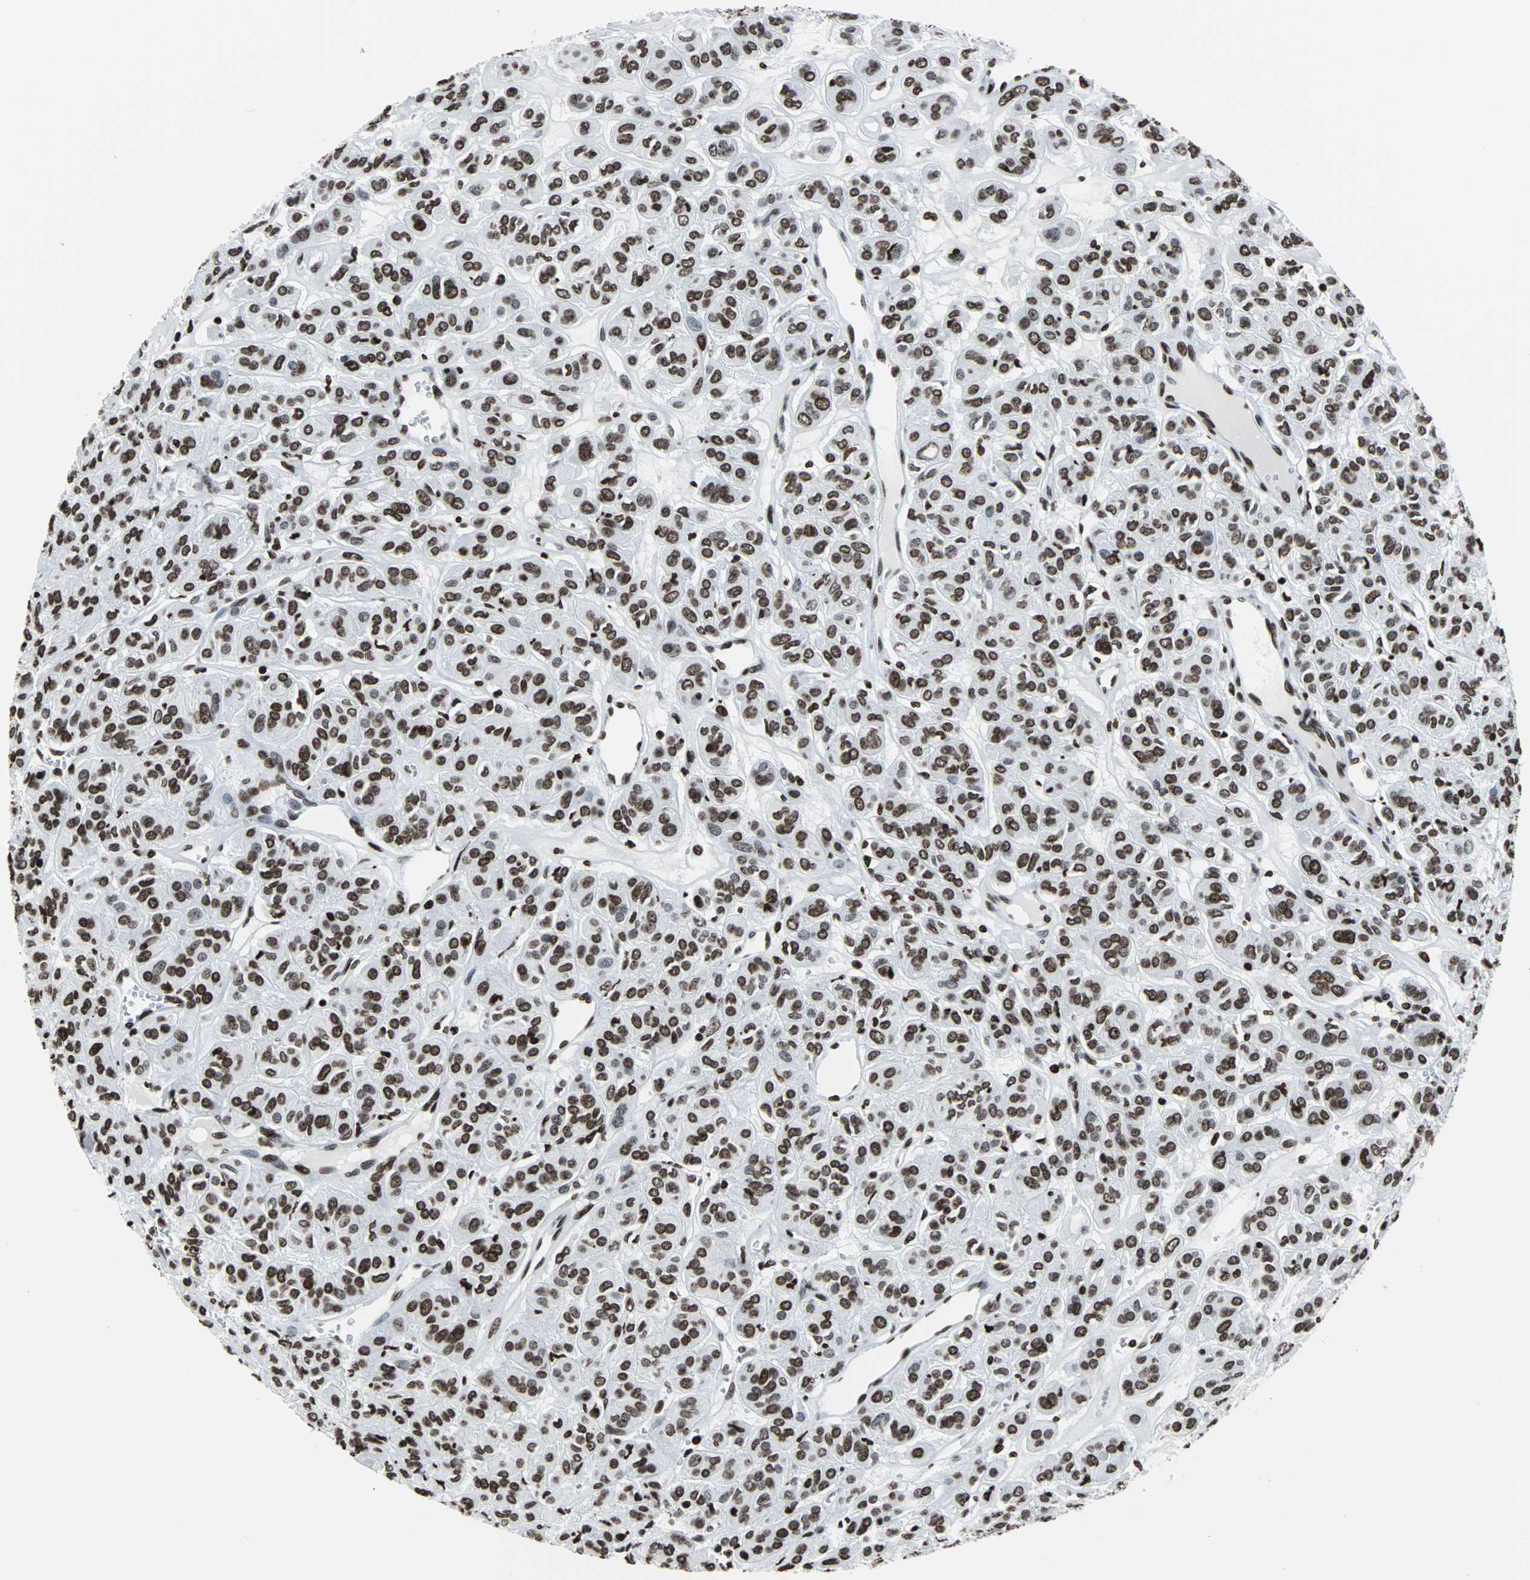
{"staining": {"intensity": "strong", "quantity": ">75%", "location": "nuclear"}, "tissue": "thyroid cancer", "cell_type": "Tumor cells", "image_type": "cancer", "snomed": [{"axis": "morphology", "description": "Follicular adenoma carcinoma, NOS"}, {"axis": "topography", "description": "Thyroid gland"}], "caption": "Human follicular adenoma carcinoma (thyroid) stained with a protein marker exhibits strong staining in tumor cells.", "gene": "H2BC18", "patient": {"sex": "female", "age": 71}}